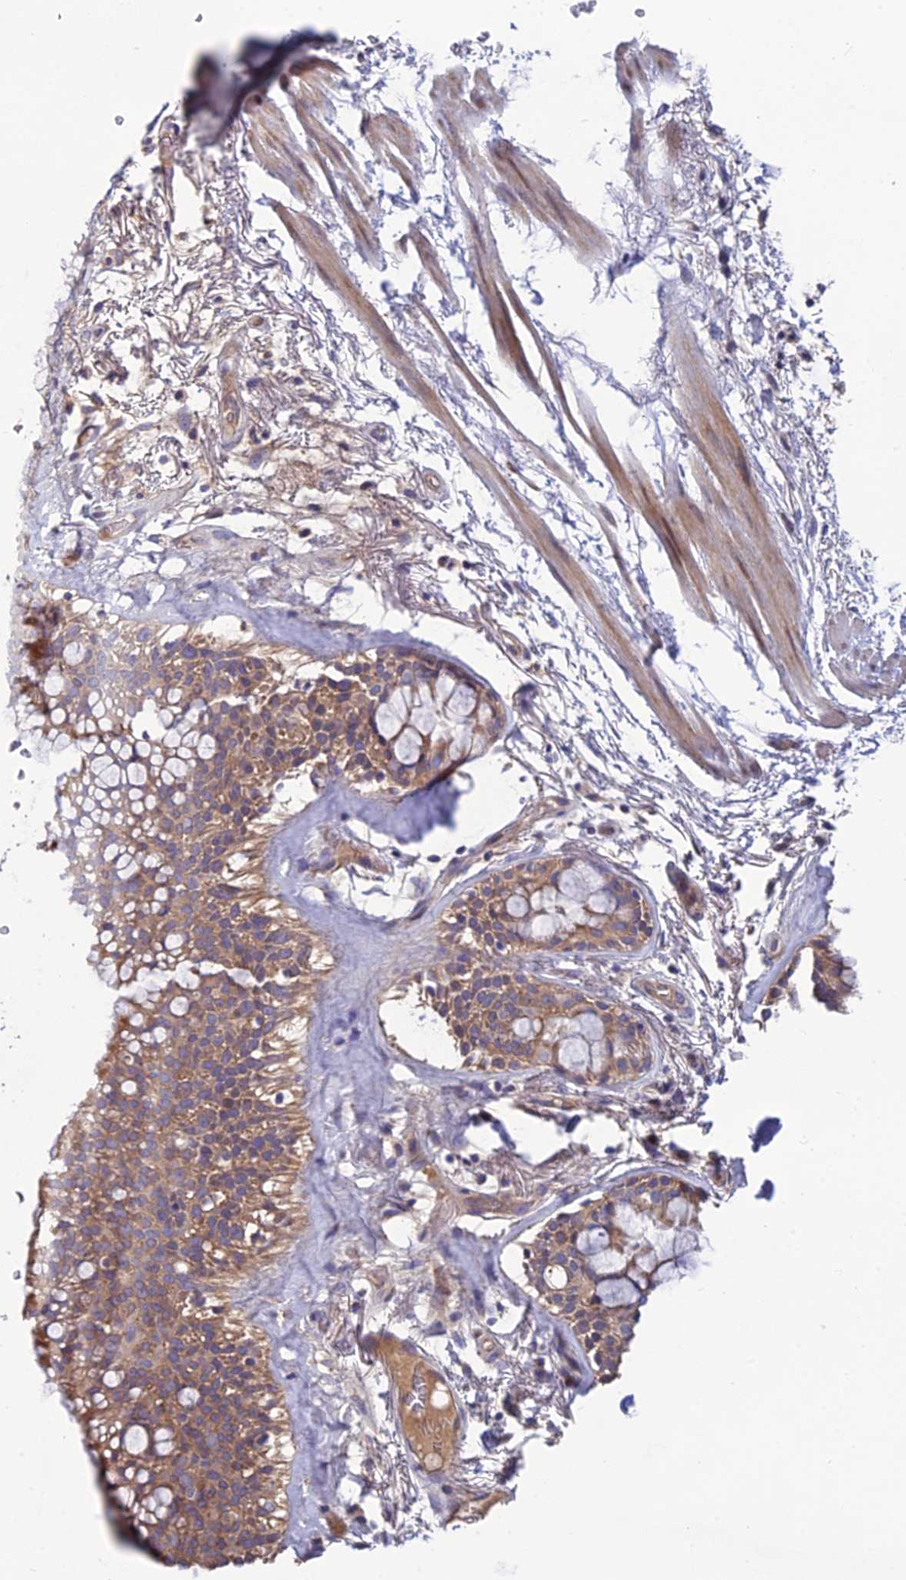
{"staining": {"intensity": "moderate", "quantity": ">75%", "location": "cytoplasmic/membranous"}, "tissue": "adipose tissue", "cell_type": "Adipocytes", "image_type": "normal", "snomed": [{"axis": "morphology", "description": "Normal tissue, NOS"}, {"axis": "topography", "description": "Bronchus"}], "caption": "Unremarkable adipose tissue exhibits moderate cytoplasmic/membranous staining in approximately >75% of adipocytes (Brightfield microscopy of DAB IHC at high magnification)..", "gene": "PZP", "patient": {"sex": "male", "age": 66}}